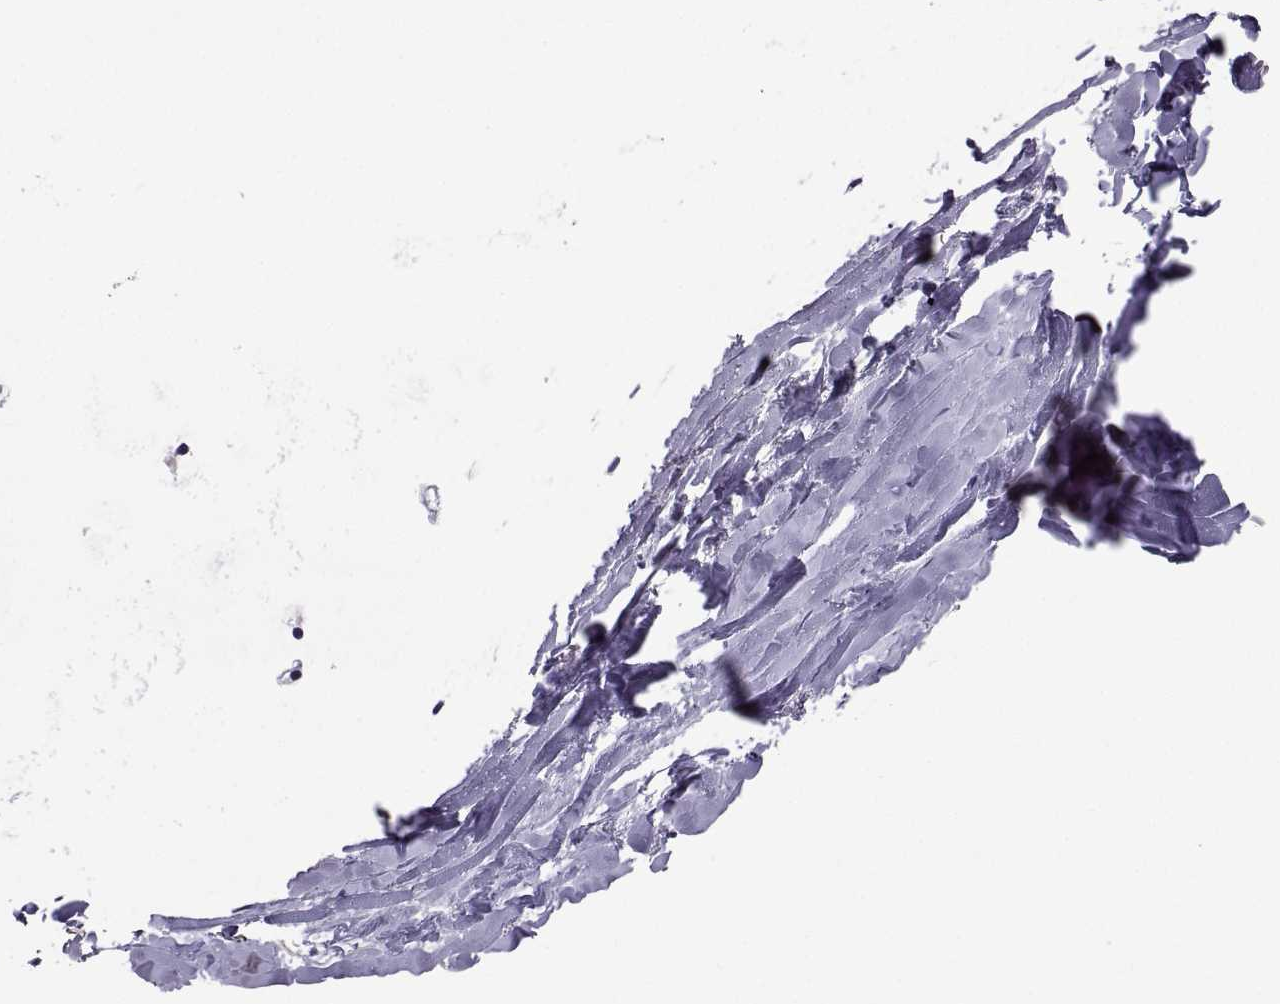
{"staining": {"intensity": "moderate", "quantity": ">75%", "location": "cytoplasmic/membranous"}, "tissue": "adipose tissue", "cell_type": "Adipocytes", "image_type": "normal", "snomed": [{"axis": "morphology", "description": "Normal tissue, NOS"}, {"axis": "topography", "description": "Cartilage tissue"}, {"axis": "topography", "description": "Bronchus"}, {"axis": "topography", "description": "Peripheral nerve tissue"}], "caption": "IHC histopathology image of benign adipose tissue stained for a protein (brown), which displays medium levels of moderate cytoplasmic/membranous staining in approximately >75% of adipocytes.", "gene": "PLIN4", "patient": {"sex": "female", "age": 59}}